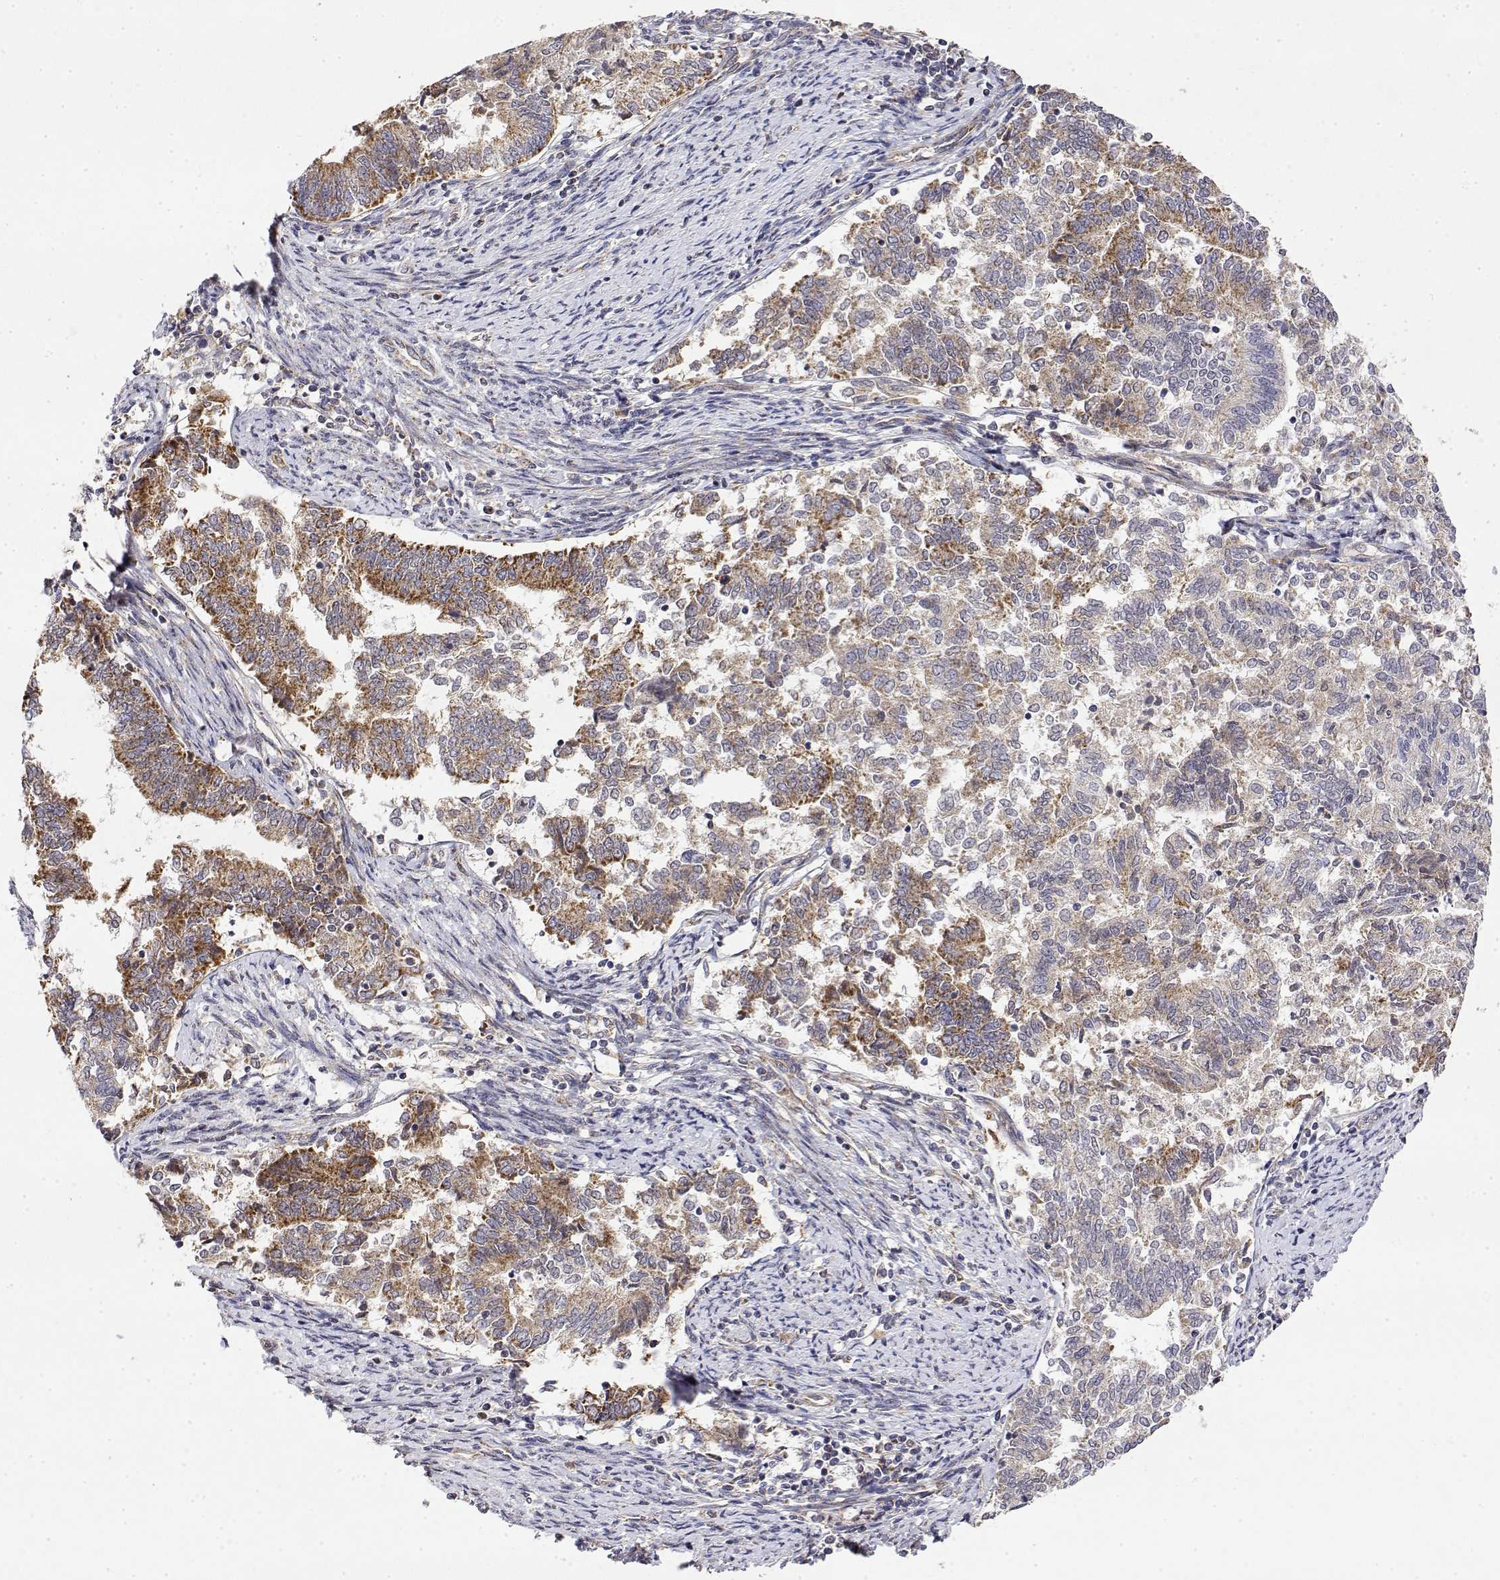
{"staining": {"intensity": "moderate", "quantity": ">75%", "location": "cytoplasmic/membranous"}, "tissue": "endometrial cancer", "cell_type": "Tumor cells", "image_type": "cancer", "snomed": [{"axis": "morphology", "description": "Adenocarcinoma, NOS"}, {"axis": "topography", "description": "Endometrium"}], "caption": "An image of endometrial cancer (adenocarcinoma) stained for a protein displays moderate cytoplasmic/membranous brown staining in tumor cells. (DAB IHC, brown staining for protein, blue staining for nuclei).", "gene": "GADD45GIP1", "patient": {"sex": "female", "age": 65}}